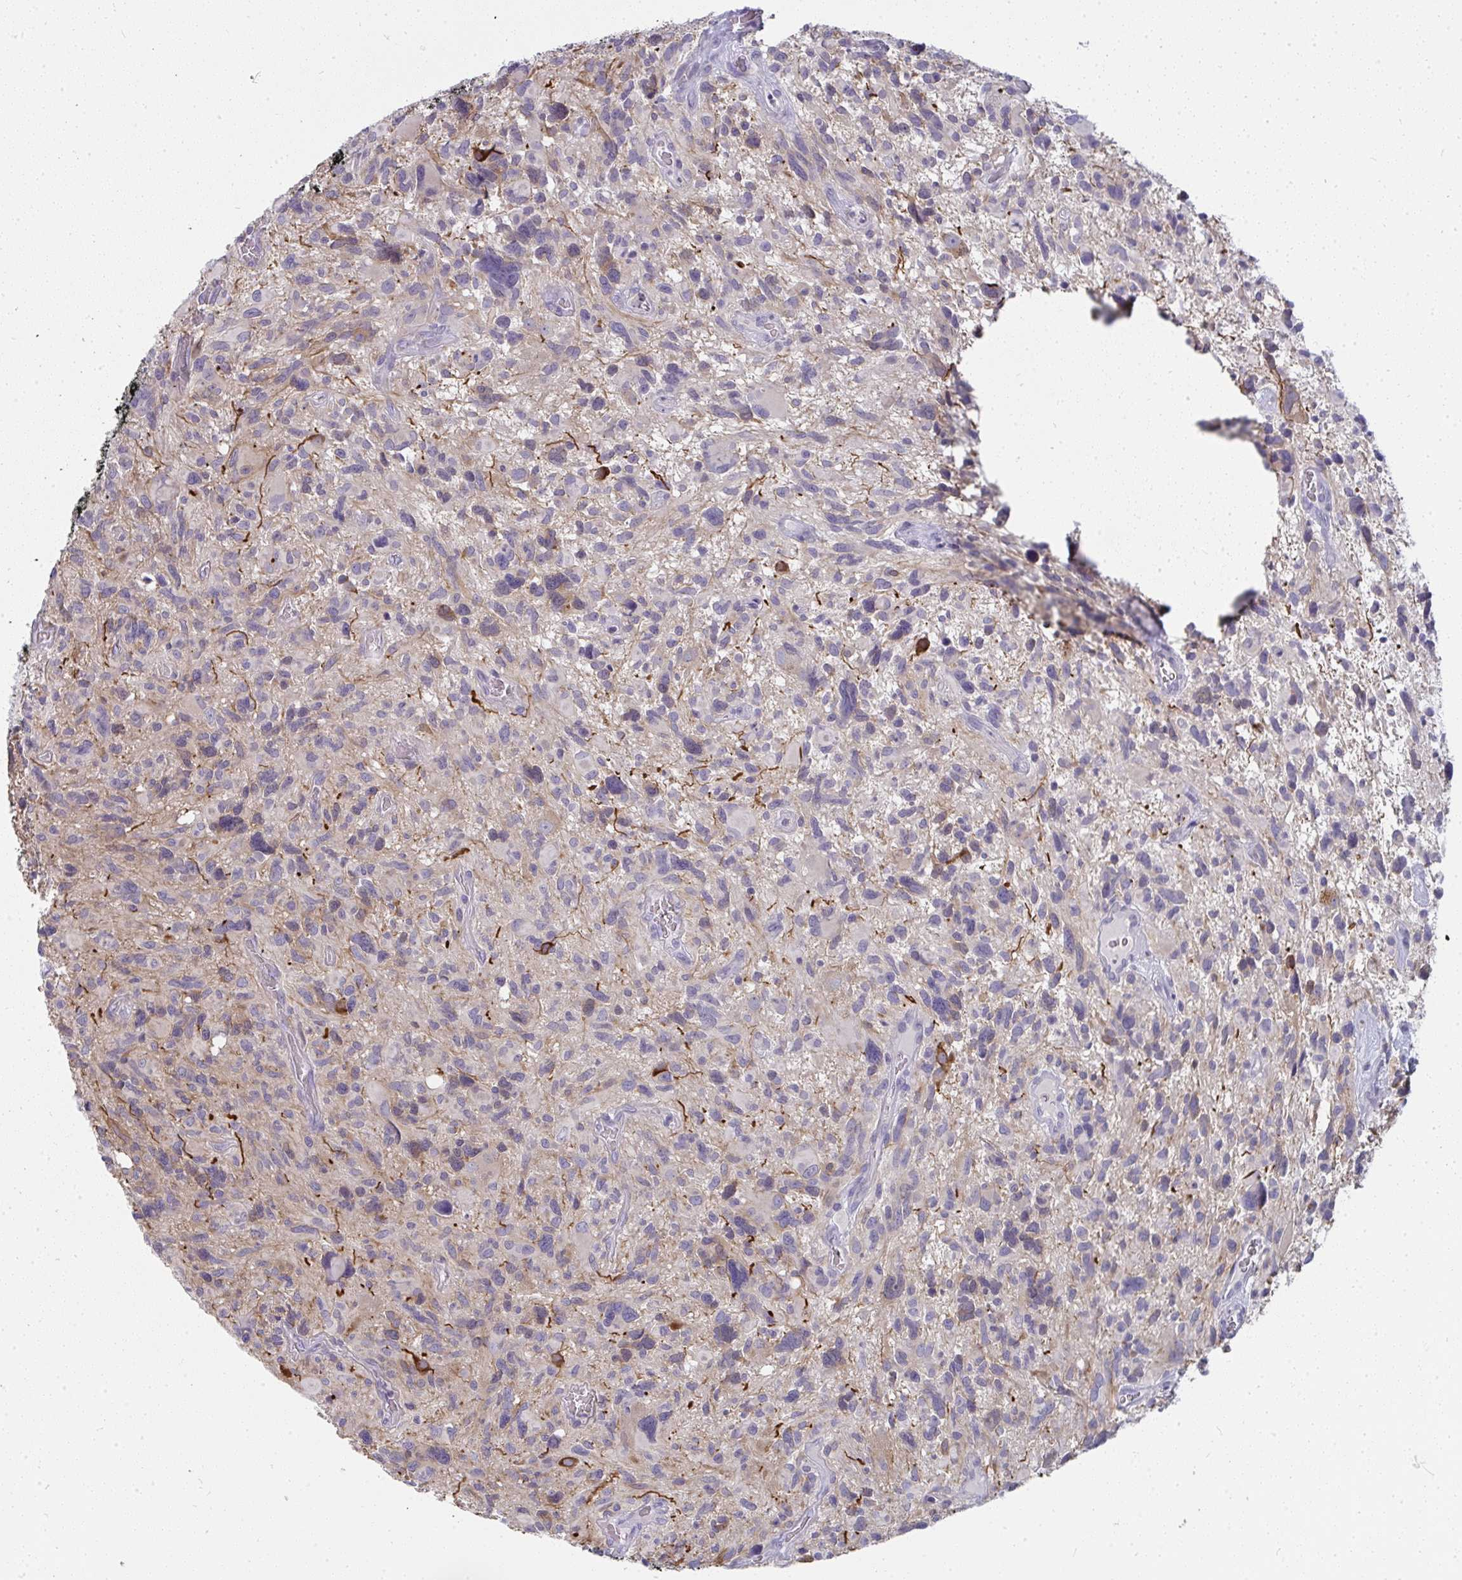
{"staining": {"intensity": "negative", "quantity": "none", "location": "none"}, "tissue": "glioma", "cell_type": "Tumor cells", "image_type": "cancer", "snomed": [{"axis": "morphology", "description": "Glioma, malignant, High grade"}, {"axis": "topography", "description": "Brain"}], "caption": "This is an IHC histopathology image of malignant glioma (high-grade). There is no expression in tumor cells.", "gene": "SHB", "patient": {"sex": "male", "age": 49}}